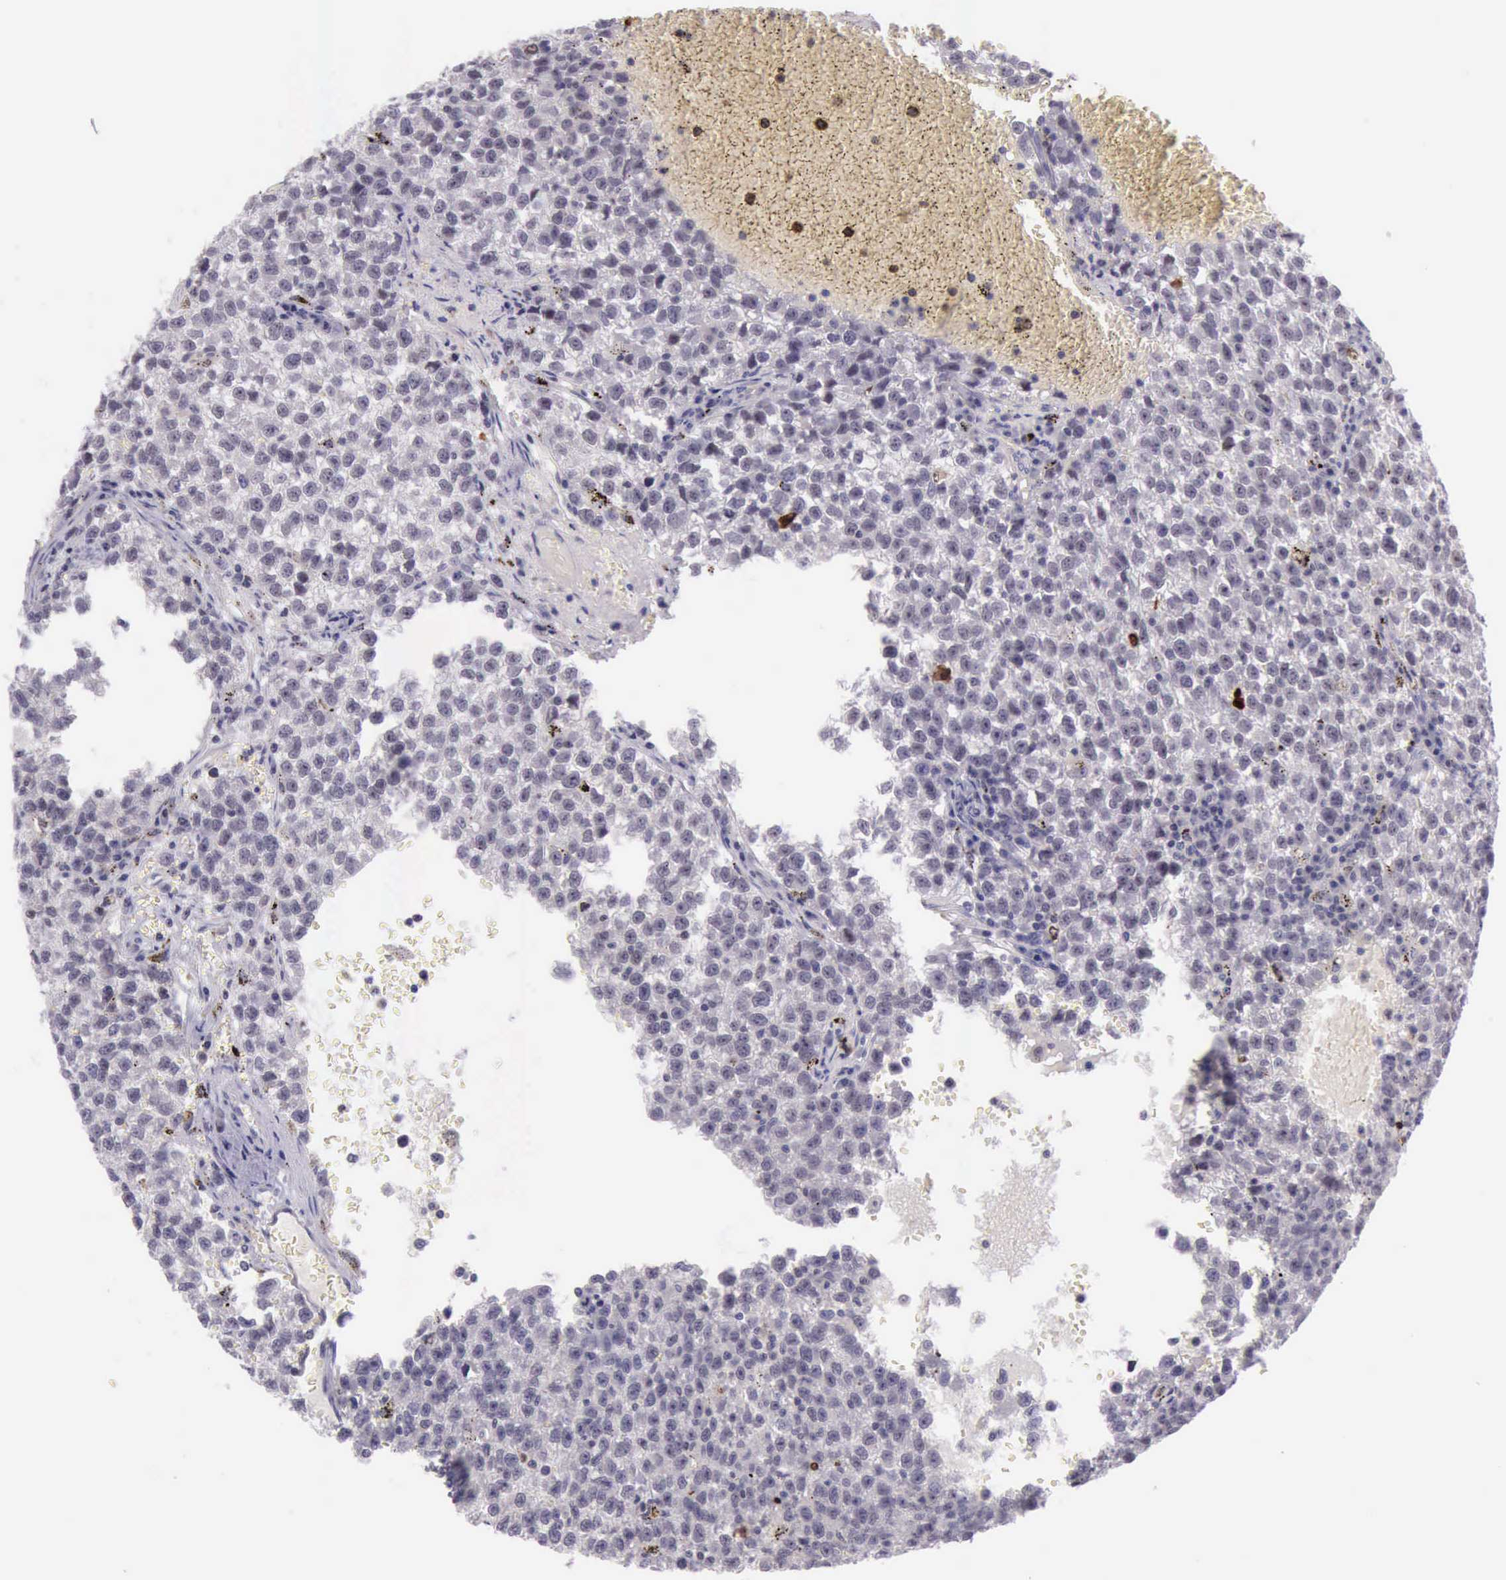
{"staining": {"intensity": "strong", "quantity": "<25%", "location": "nuclear"}, "tissue": "testis cancer", "cell_type": "Tumor cells", "image_type": "cancer", "snomed": [{"axis": "morphology", "description": "Seminoma, NOS"}, {"axis": "topography", "description": "Testis"}], "caption": "Testis cancer stained with a brown dye displays strong nuclear positive positivity in about <25% of tumor cells.", "gene": "PARP1", "patient": {"sex": "male", "age": 35}}